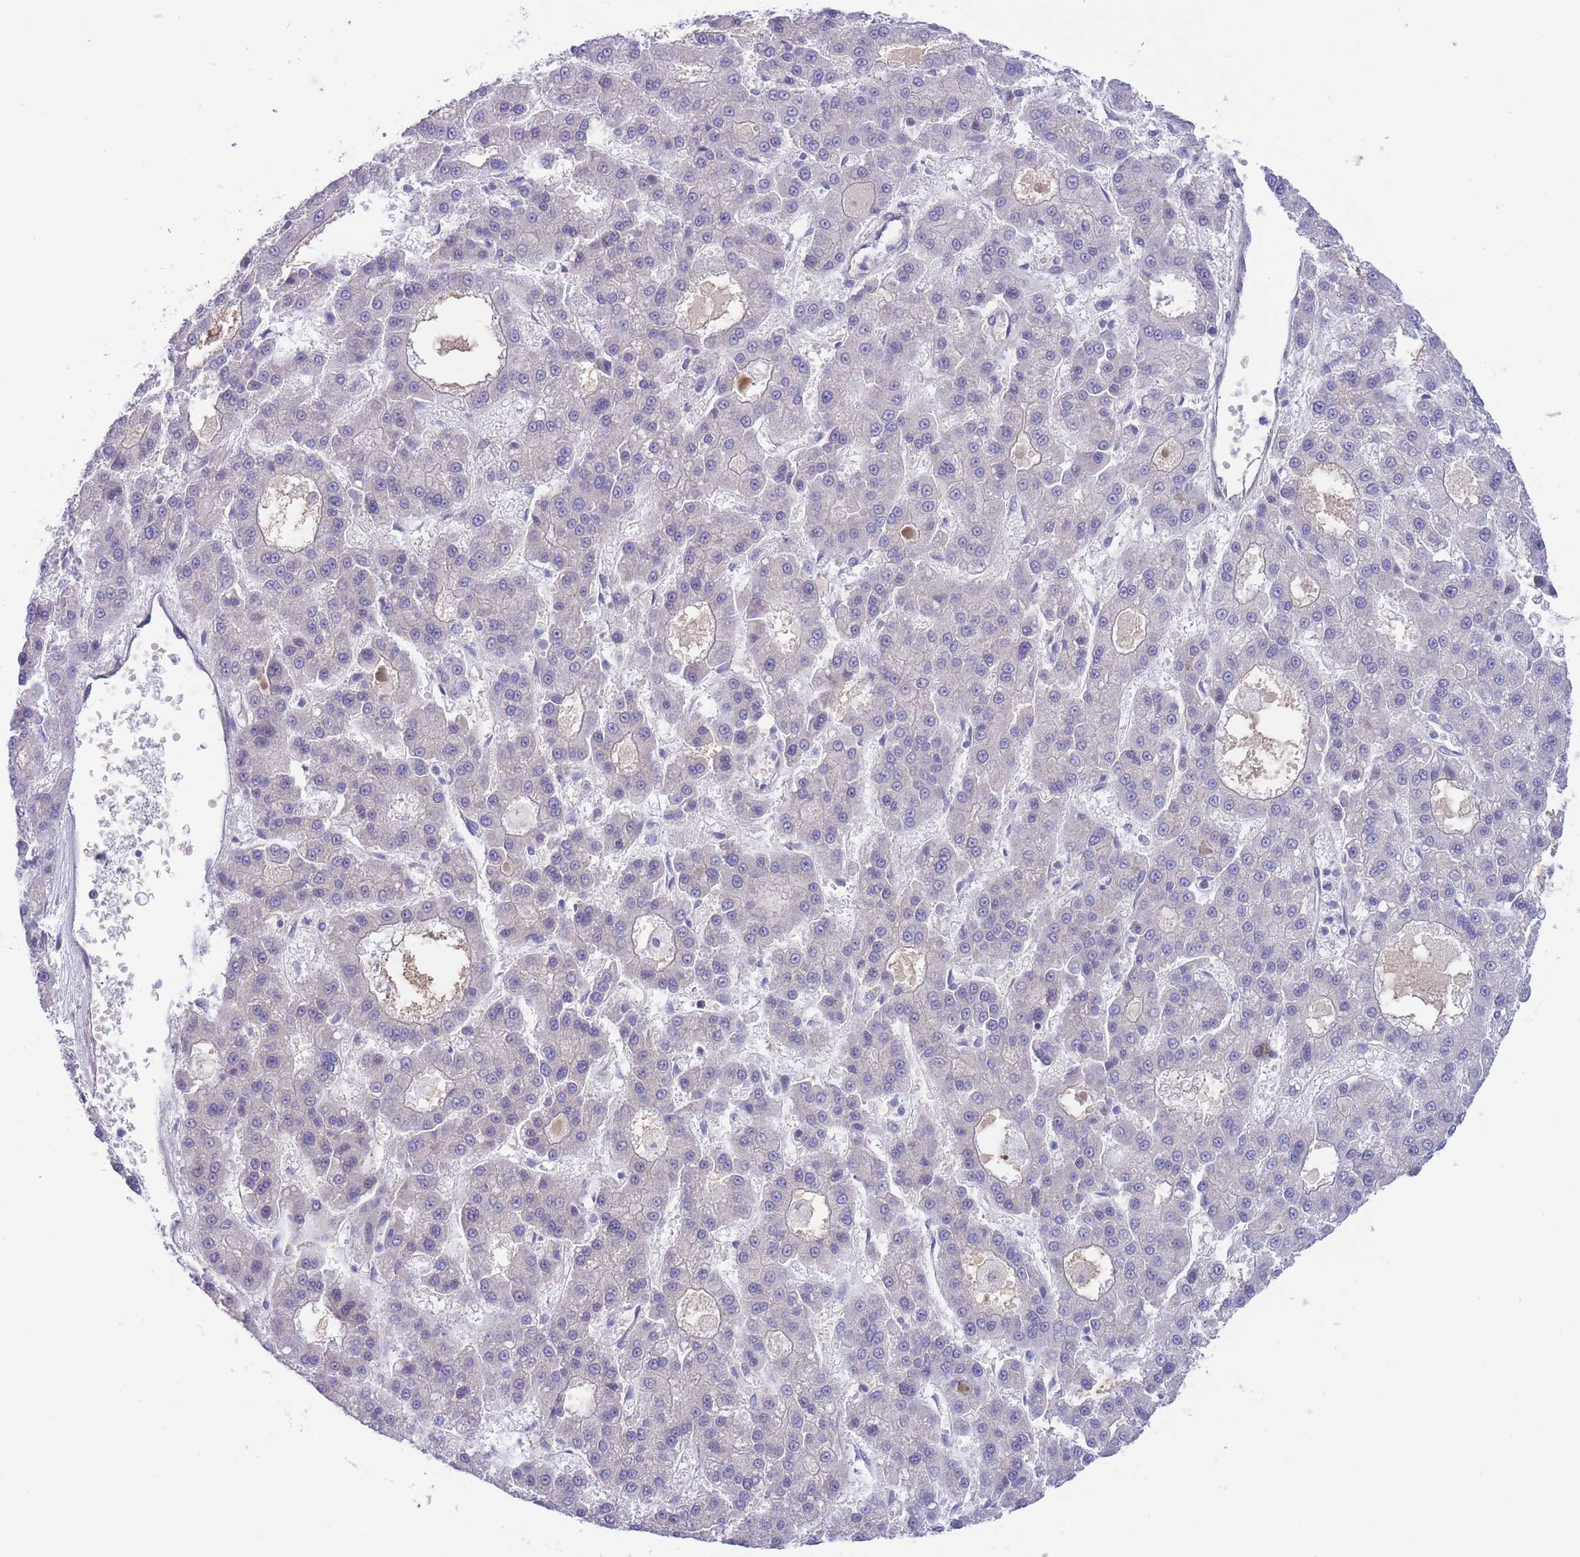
{"staining": {"intensity": "negative", "quantity": "none", "location": "none"}, "tissue": "liver cancer", "cell_type": "Tumor cells", "image_type": "cancer", "snomed": [{"axis": "morphology", "description": "Carcinoma, Hepatocellular, NOS"}, {"axis": "topography", "description": "Liver"}], "caption": "The photomicrograph displays no staining of tumor cells in liver hepatocellular carcinoma.", "gene": "APOL4", "patient": {"sex": "male", "age": 70}}